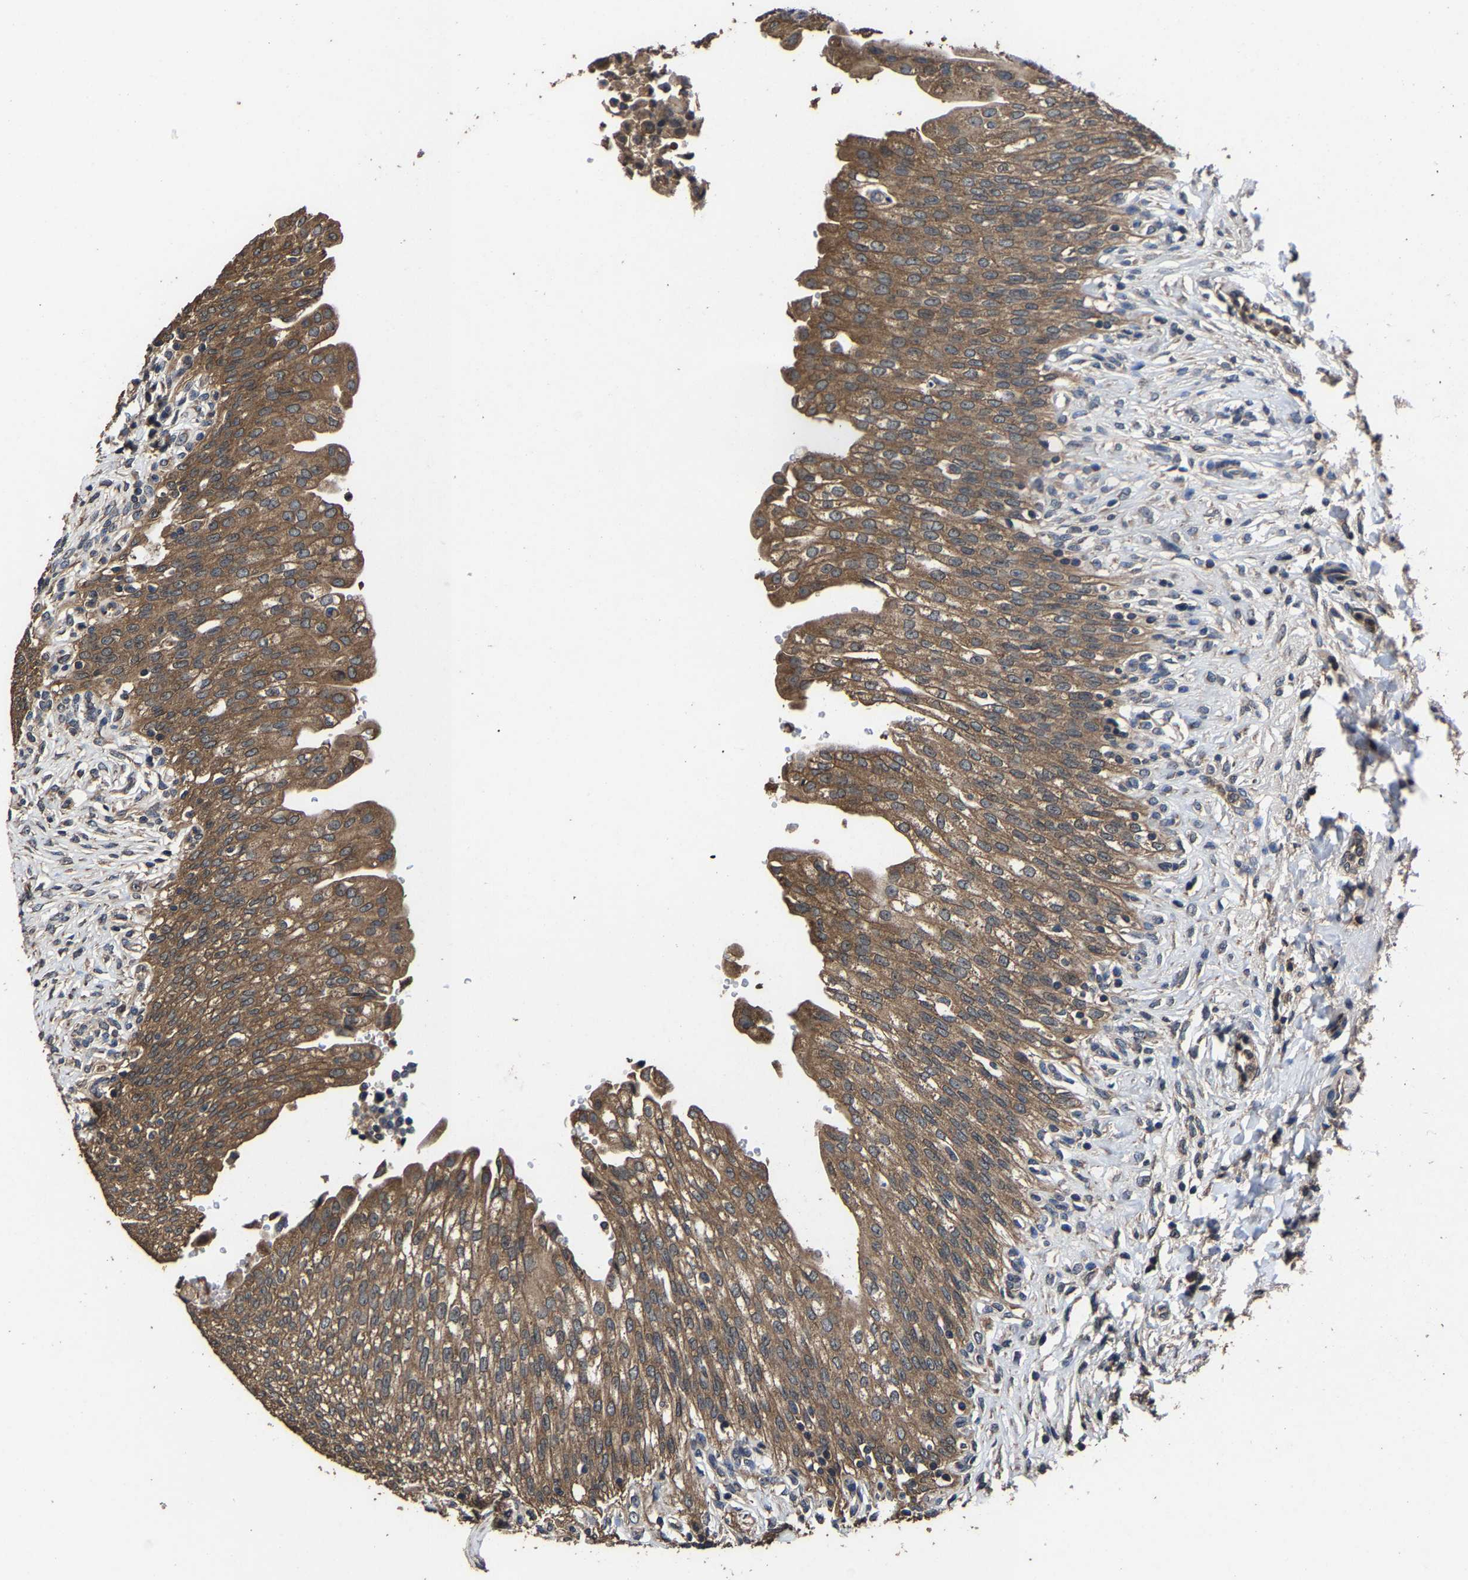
{"staining": {"intensity": "strong", "quantity": ">75%", "location": "cytoplasmic/membranous"}, "tissue": "urinary bladder", "cell_type": "Urothelial cells", "image_type": "normal", "snomed": [{"axis": "morphology", "description": "Urothelial carcinoma, High grade"}, {"axis": "topography", "description": "Urinary bladder"}], "caption": "Urothelial cells display strong cytoplasmic/membranous positivity in about >75% of cells in unremarkable urinary bladder.", "gene": "EBAG9", "patient": {"sex": "male", "age": 46}}